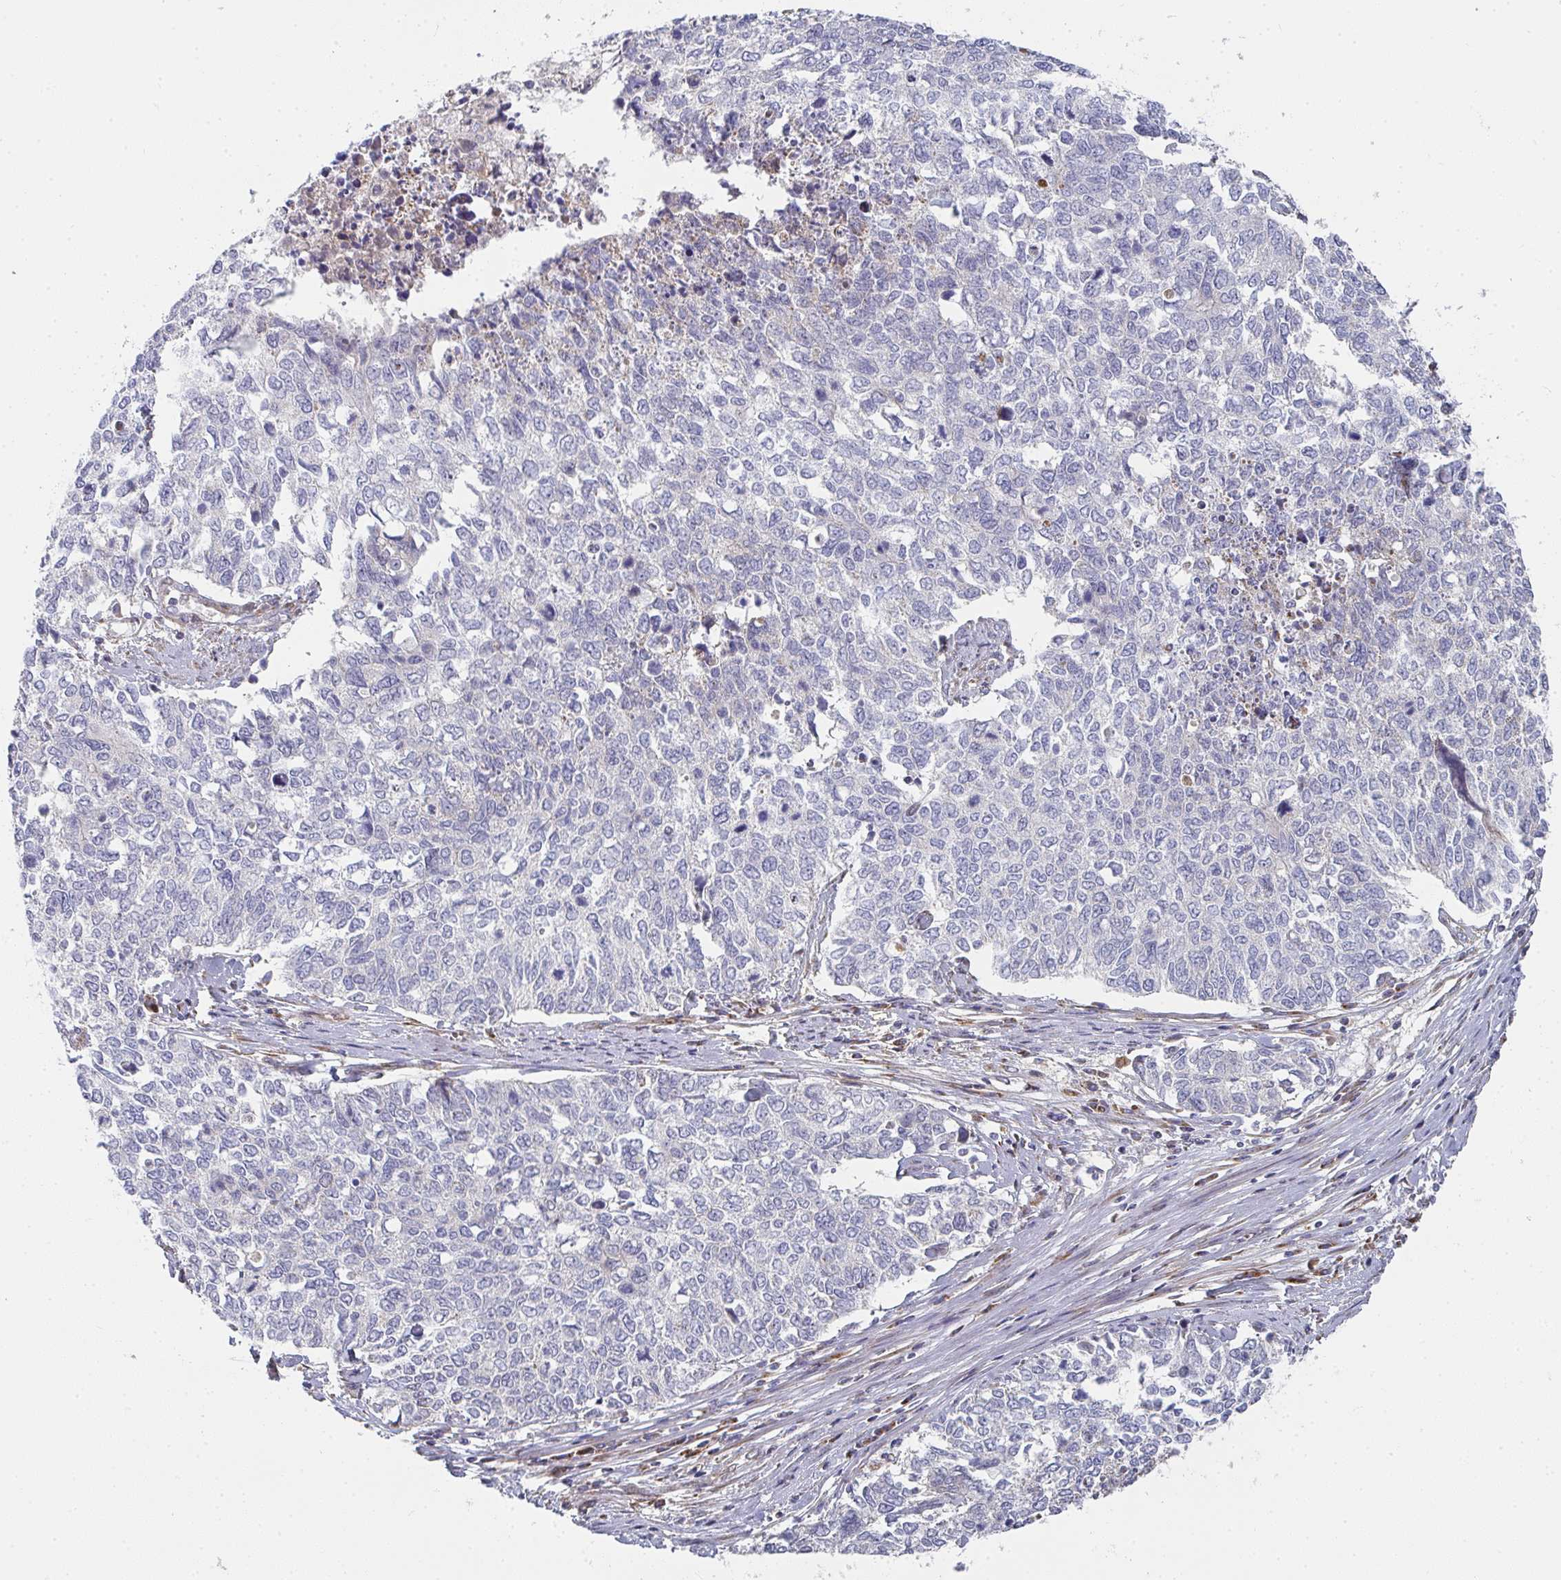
{"staining": {"intensity": "negative", "quantity": "none", "location": "none"}, "tissue": "cervical cancer", "cell_type": "Tumor cells", "image_type": "cancer", "snomed": [{"axis": "morphology", "description": "Adenocarcinoma, NOS"}, {"axis": "topography", "description": "Cervix"}], "caption": "Human cervical cancer stained for a protein using IHC displays no staining in tumor cells.", "gene": "RHEBL1", "patient": {"sex": "female", "age": 63}}